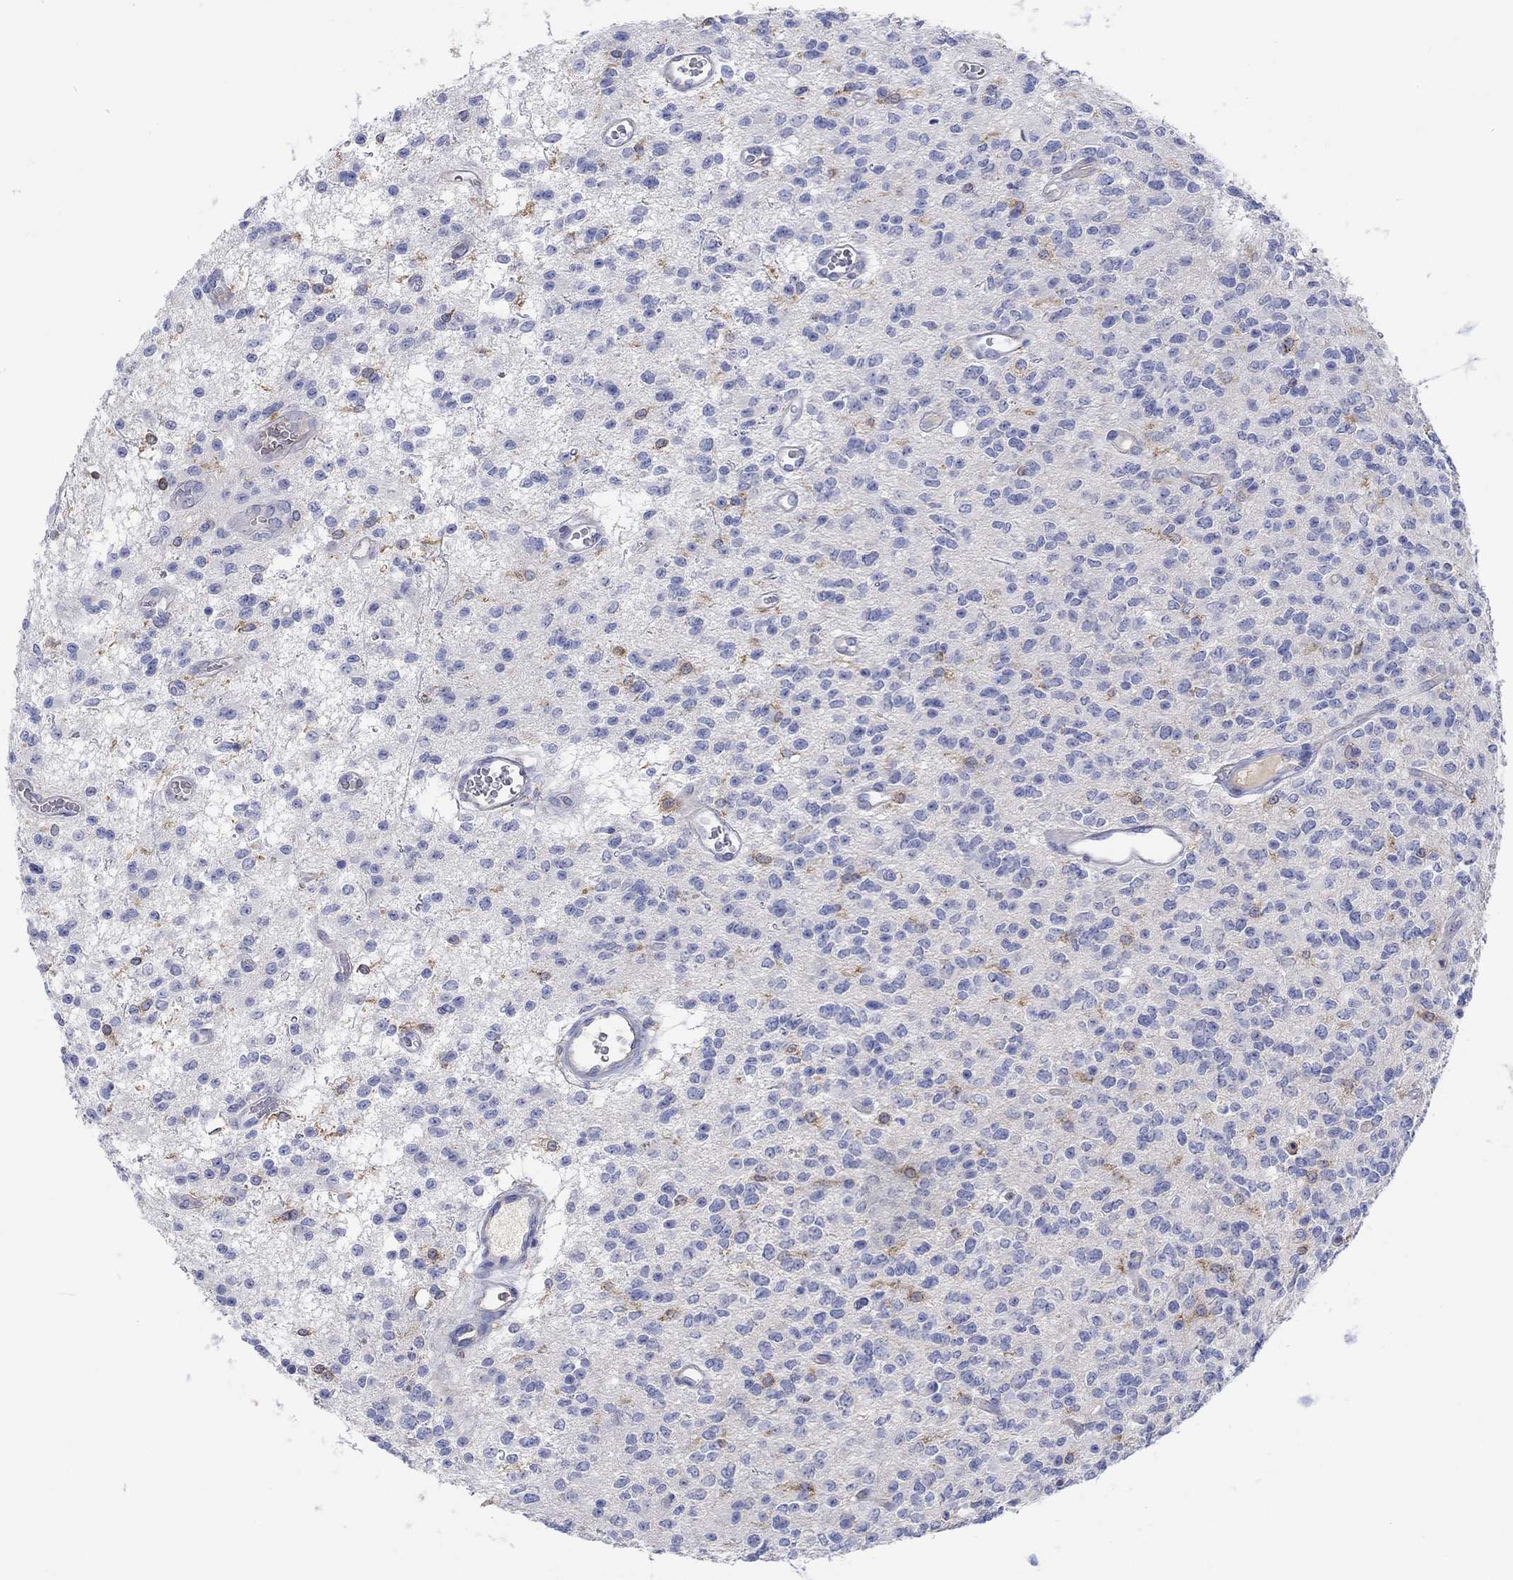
{"staining": {"intensity": "negative", "quantity": "none", "location": "none"}, "tissue": "glioma", "cell_type": "Tumor cells", "image_type": "cancer", "snomed": [{"axis": "morphology", "description": "Glioma, malignant, Low grade"}, {"axis": "topography", "description": "Brain"}], "caption": "Glioma stained for a protein using immunohistochemistry (IHC) exhibits no staining tumor cells.", "gene": "GCM1", "patient": {"sex": "female", "age": 45}}